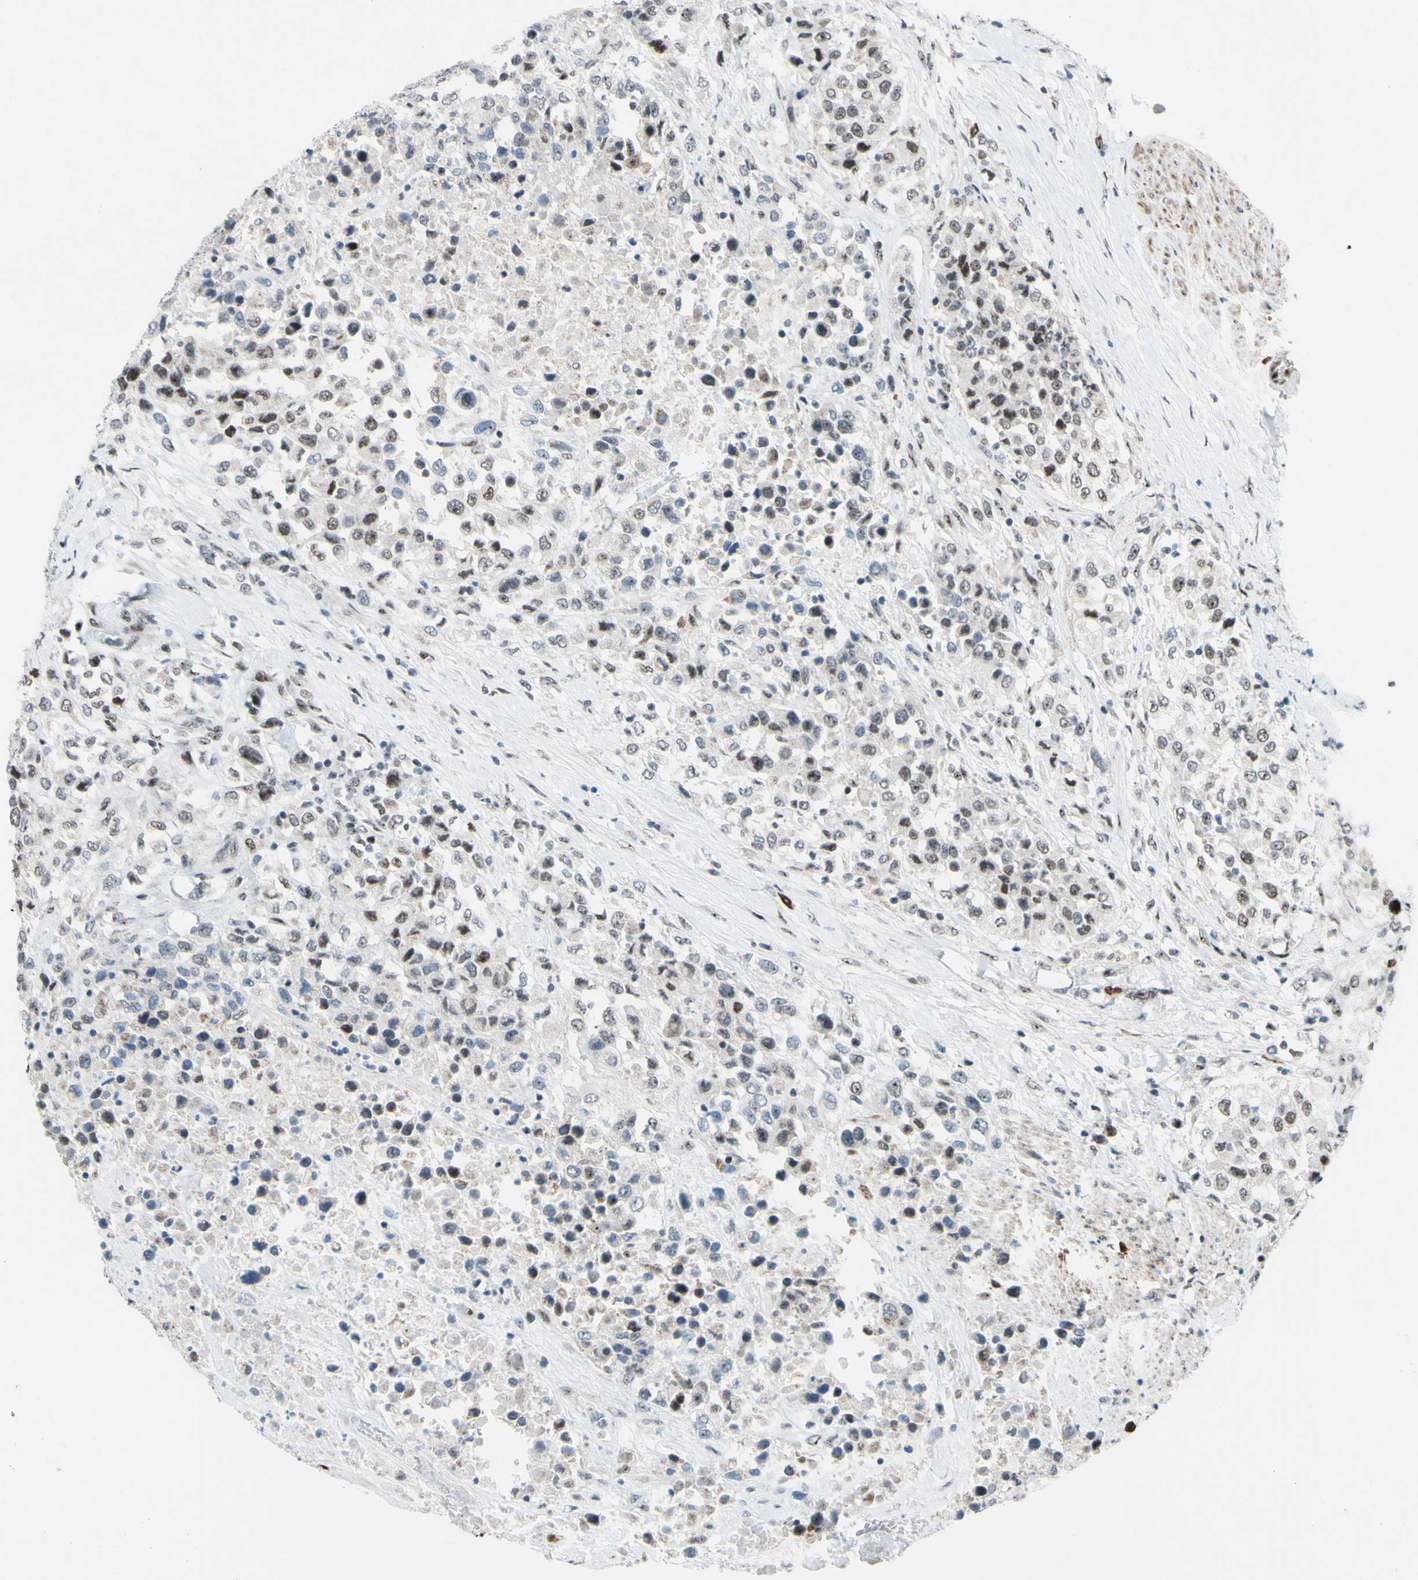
{"staining": {"intensity": "weak", "quantity": "25%-75%", "location": "nuclear"}, "tissue": "urothelial cancer", "cell_type": "Tumor cells", "image_type": "cancer", "snomed": [{"axis": "morphology", "description": "Urothelial carcinoma, High grade"}, {"axis": "topography", "description": "Urinary bladder"}], "caption": "Protein expression by immunohistochemistry shows weak nuclear expression in approximately 25%-75% of tumor cells in urothelial carcinoma (high-grade).", "gene": "POLR1A", "patient": {"sex": "female", "age": 80}}